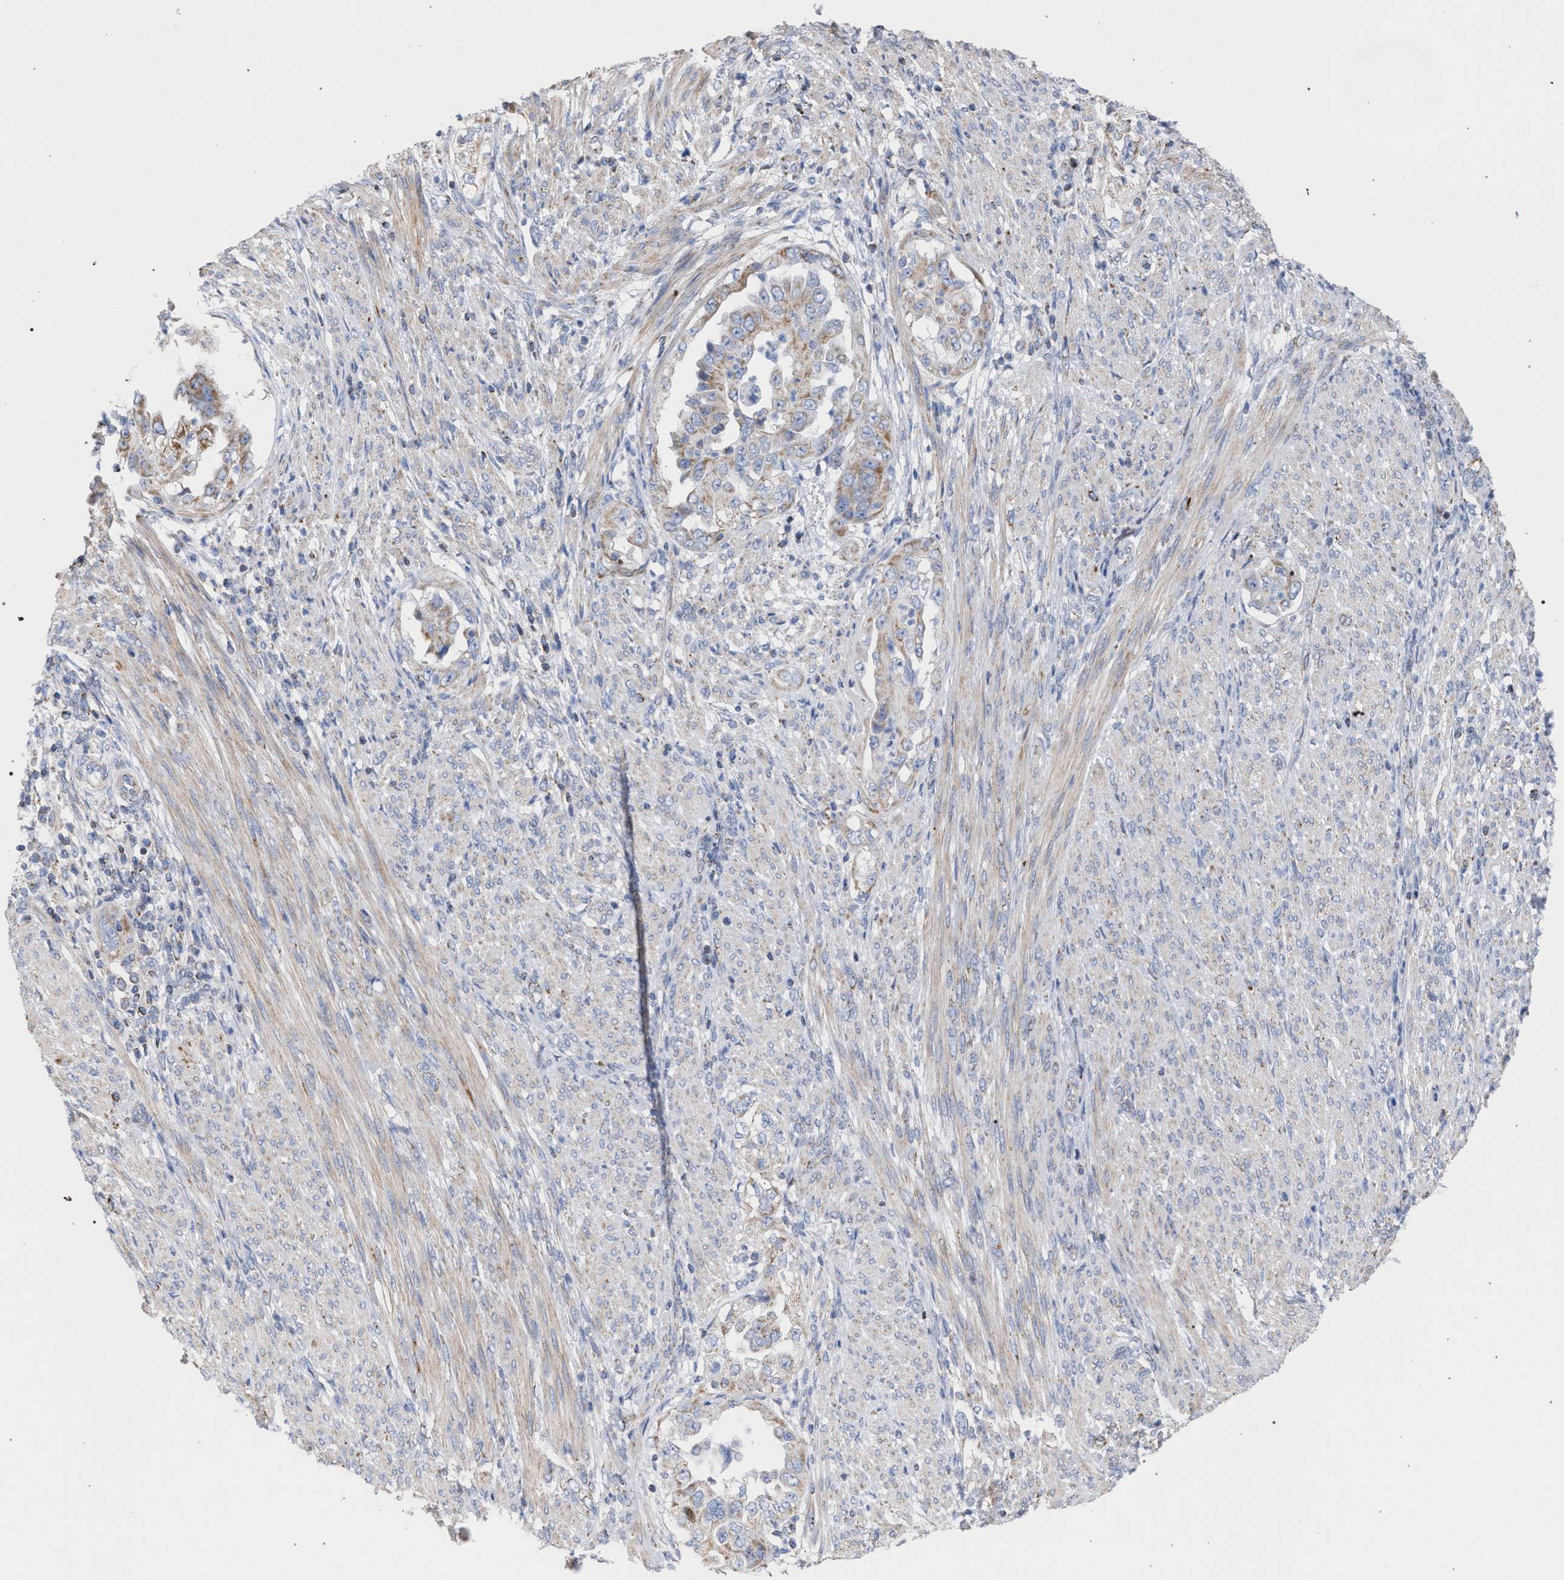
{"staining": {"intensity": "moderate", "quantity": ">75%", "location": "cytoplasmic/membranous"}, "tissue": "endometrial cancer", "cell_type": "Tumor cells", "image_type": "cancer", "snomed": [{"axis": "morphology", "description": "Adenocarcinoma, NOS"}, {"axis": "topography", "description": "Endometrium"}], "caption": "Endometrial adenocarcinoma was stained to show a protein in brown. There is medium levels of moderate cytoplasmic/membranous staining in approximately >75% of tumor cells. The protein of interest is stained brown, and the nuclei are stained in blue (DAB IHC with brightfield microscopy, high magnification).", "gene": "ECI2", "patient": {"sex": "female", "age": 85}}